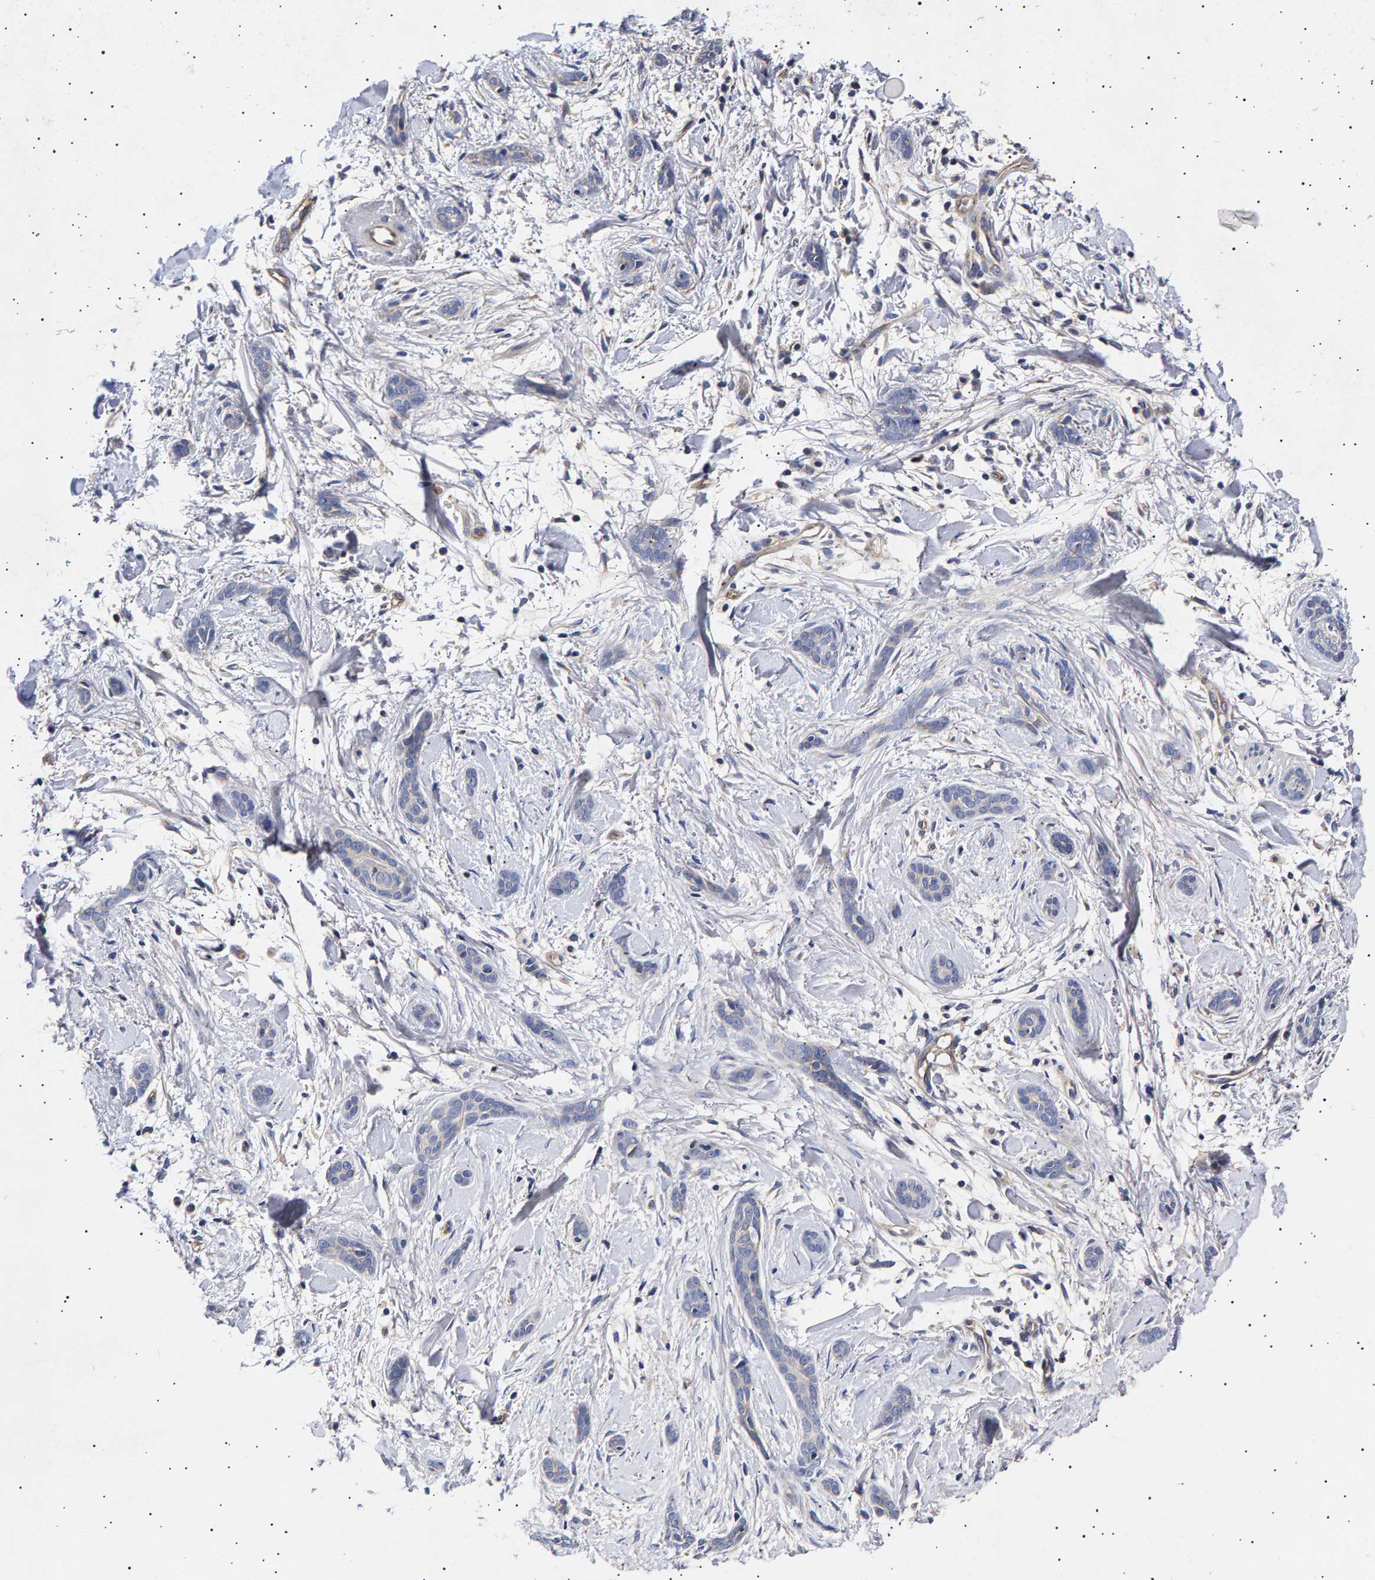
{"staining": {"intensity": "negative", "quantity": "none", "location": "none"}, "tissue": "skin cancer", "cell_type": "Tumor cells", "image_type": "cancer", "snomed": [{"axis": "morphology", "description": "Basal cell carcinoma"}, {"axis": "morphology", "description": "Adnexal tumor, benign"}, {"axis": "topography", "description": "Skin"}], "caption": "Immunohistochemical staining of human skin benign adnexal tumor reveals no significant expression in tumor cells.", "gene": "ANKRD40", "patient": {"sex": "female", "age": 42}}